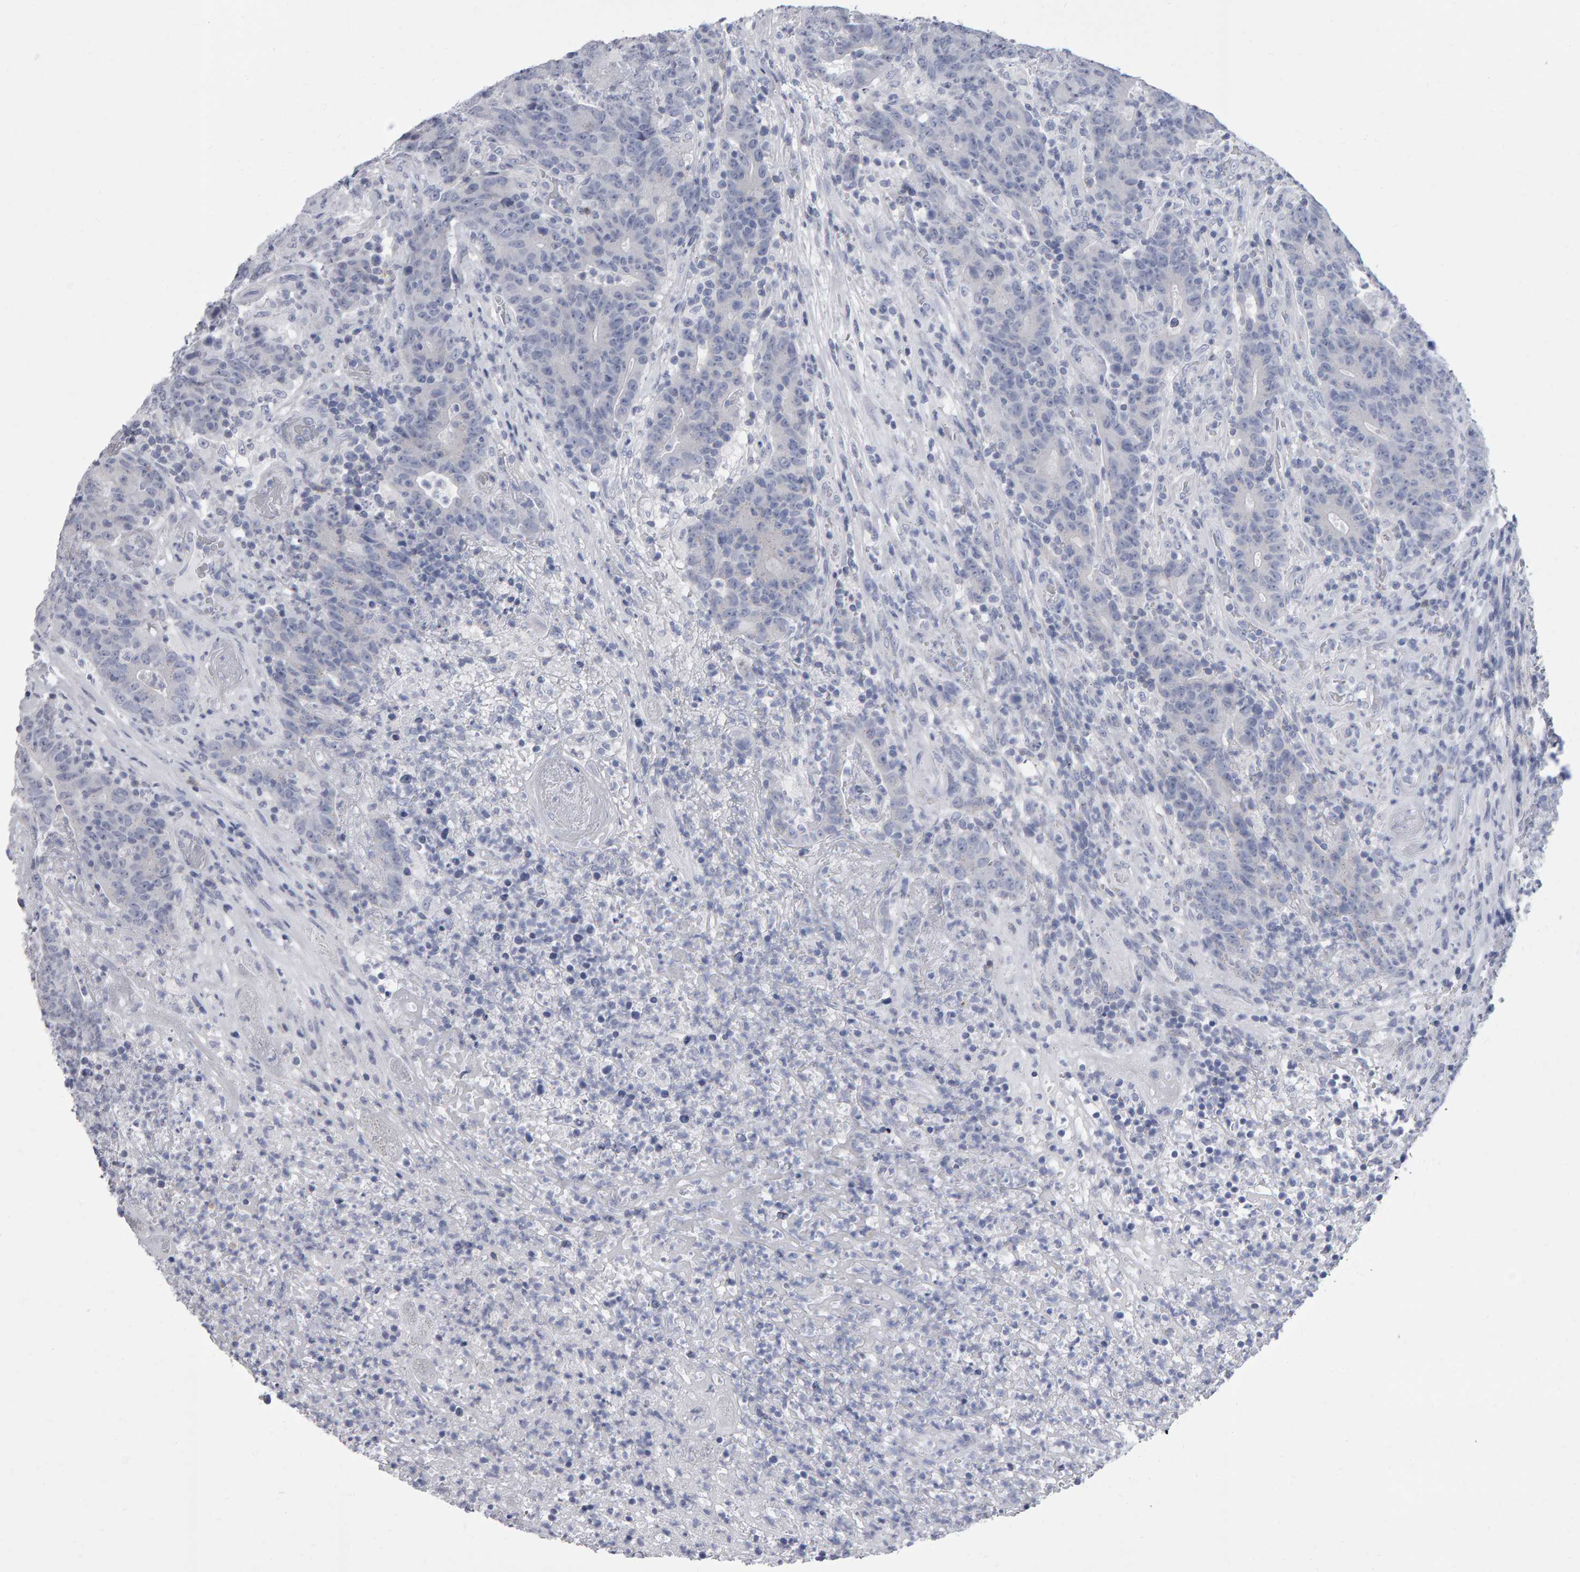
{"staining": {"intensity": "negative", "quantity": "none", "location": "none"}, "tissue": "colorectal cancer", "cell_type": "Tumor cells", "image_type": "cancer", "snomed": [{"axis": "morphology", "description": "Normal tissue, NOS"}, {"axis": "morphology", "description": "Adenocarcinoma, NOS"}, {"axis": "topography", "description": "Colon"}], "caption": "The image exhibits no staining of tumor cells in colorectal cancer.", "gene": "NCDN", "patient": {"sex": "female", "age": 75}}